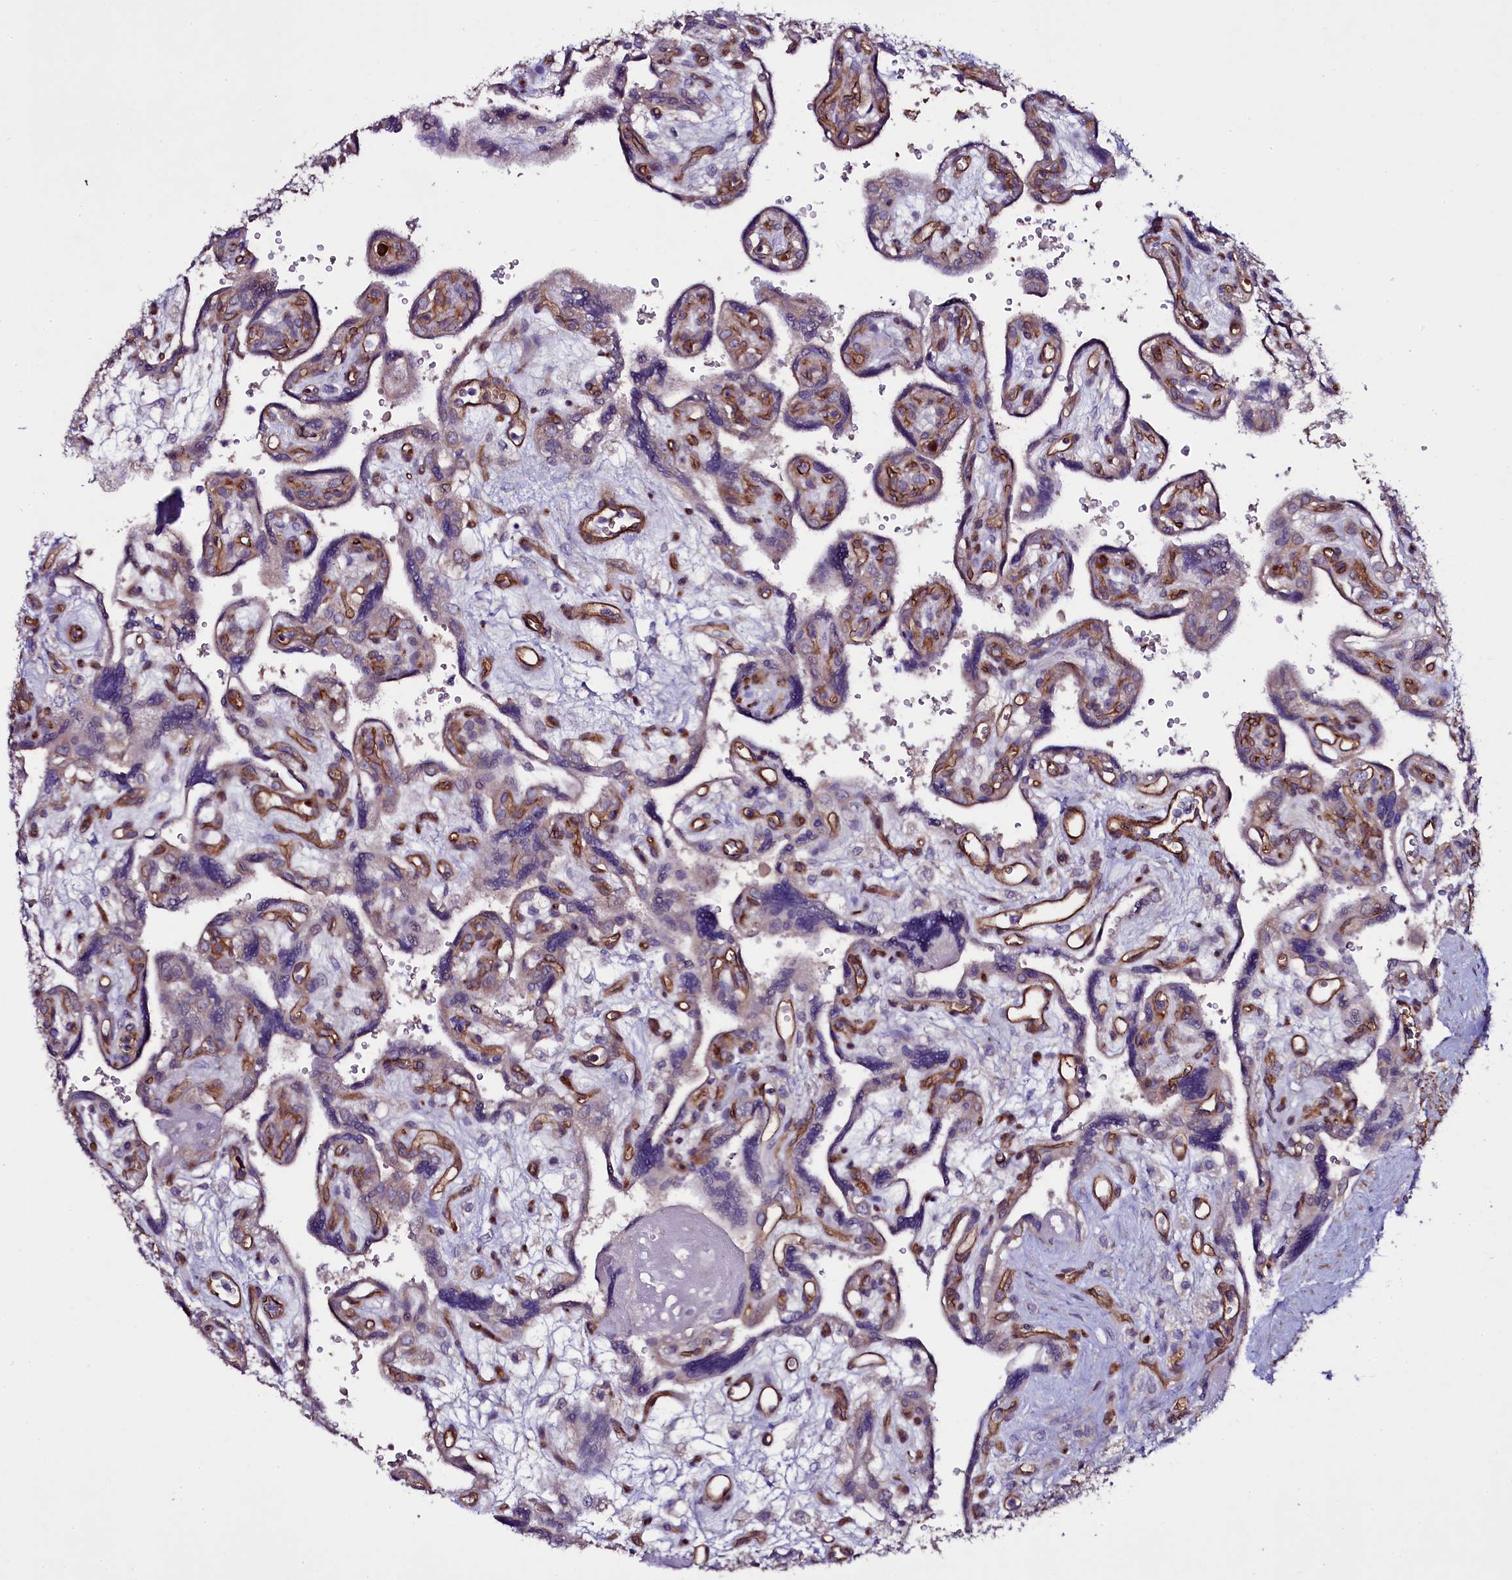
{"staining": {"intensity": "weak", "quantity": ">75%", "location": "cytoplasmic/membranous"}, "tissue": "placenta", "cell_type": "Decidual cells", "image_type": "normal", "snomed": [{"axis": "morphology", "description": "Normal tissue, NOS"}, {"axis": "topography", "description": "Placenta"}], "caption": "Weak cytoplasmic/membranous positivity is identified in about >75% of decidual cells in normal placenta.", "gene": "MEX3C", "patient": {"sex": "female", "age": 39}}